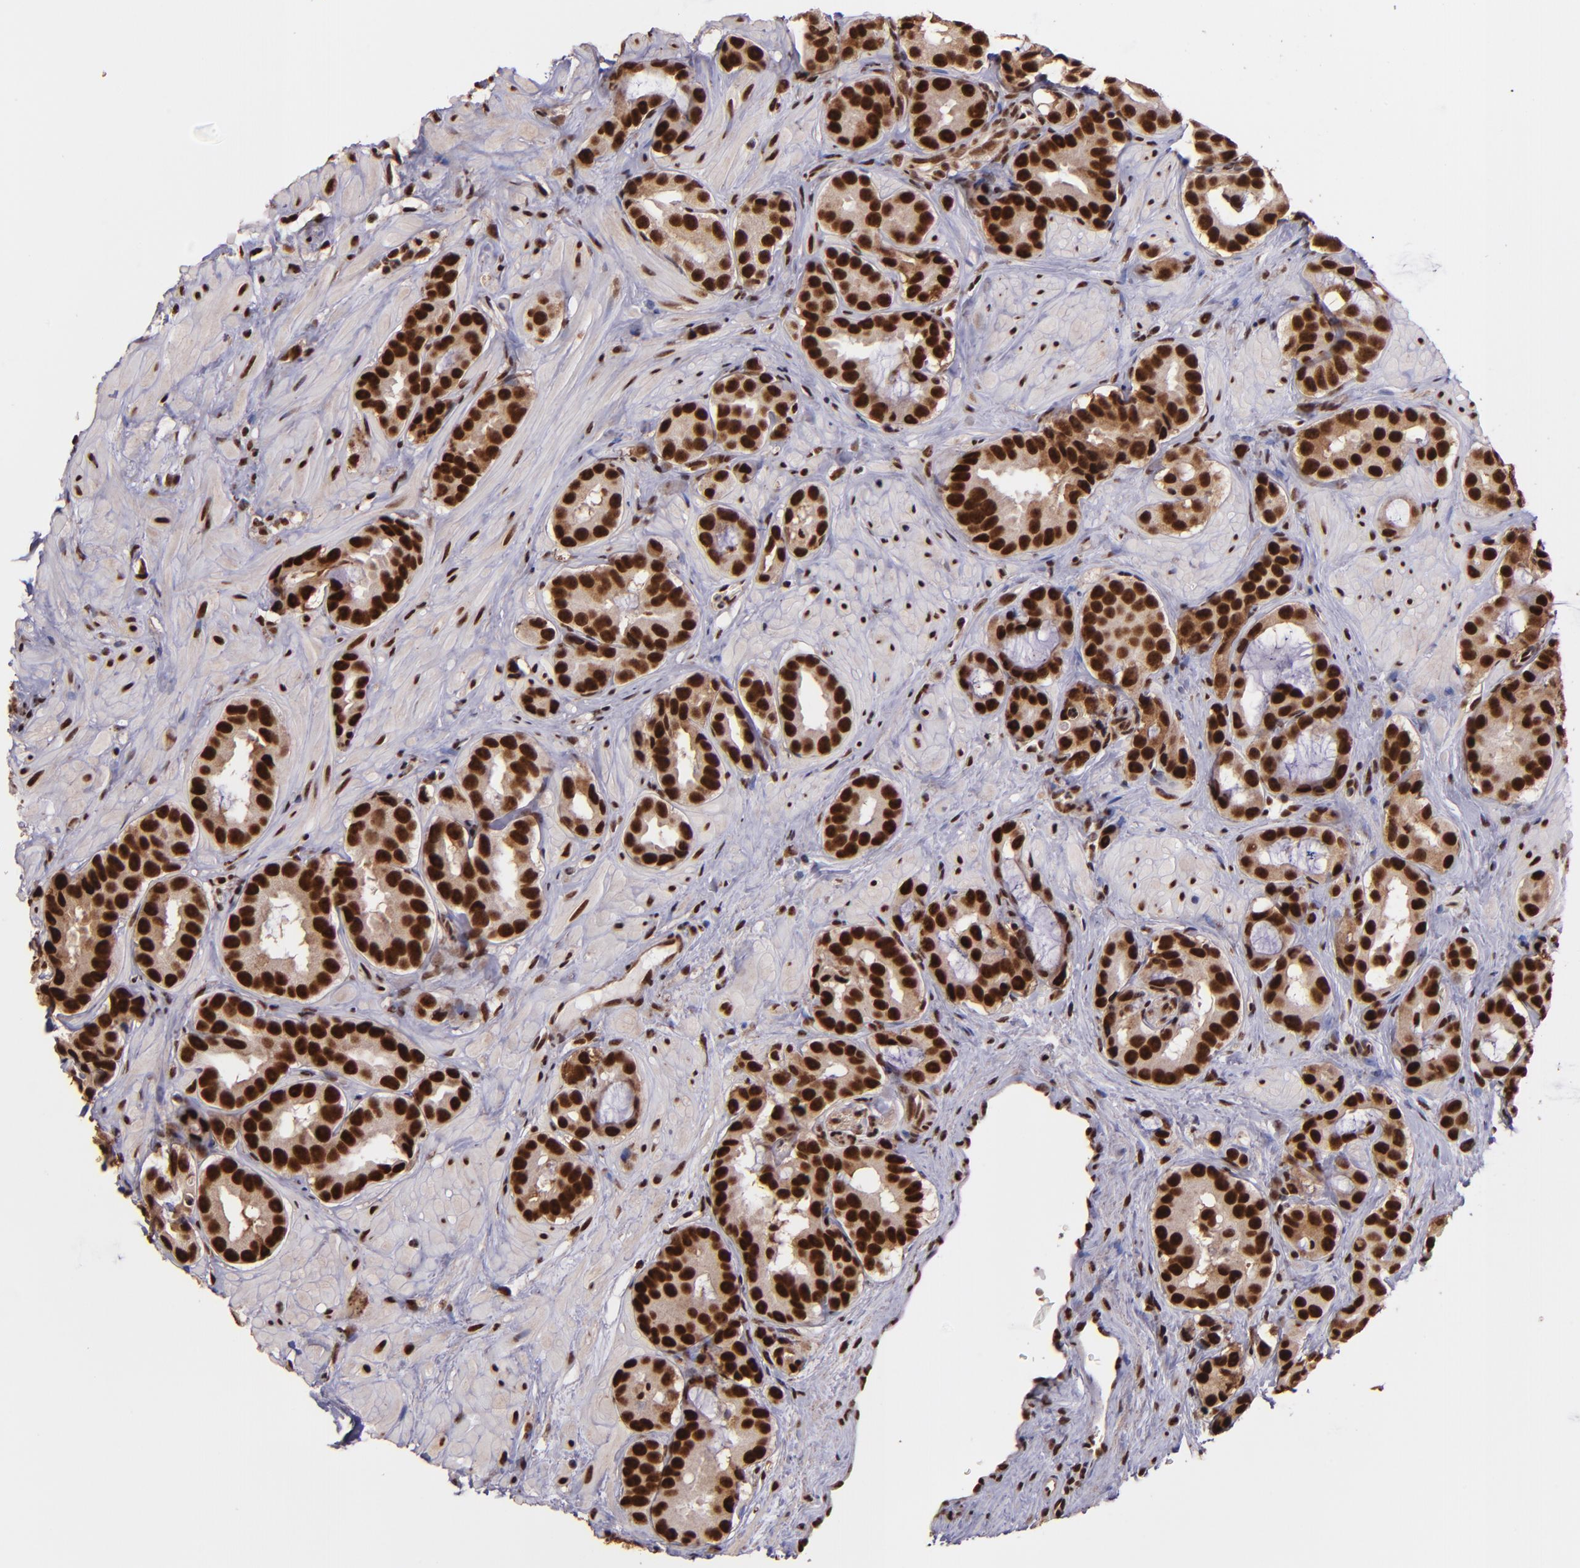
{"staining": {"intensity": "strong", "quantity": ">75%", "location": "cytoplasmic/membranous,nuclear"}, "tissue": "prostate cancer", "cell_type": "Tumor cells", "image_type": "cancer", "snomed": [{"axis": "morphology", "description": "Adenocarcinoma, Low grade"}, {"axis": "topography", "description": "Prostate"}], "caption": "Prostate cancer (low-grade adenocarcinoma) stained with DAB (3,3'-diaminobenzidine) IHC reveals high levels of strong cytoplasmic/membranous and nuclear positivity in approximately >75% of tumor cells.", "gene": "PQBP1", "patient": {"sex": "male", "age": 59}}